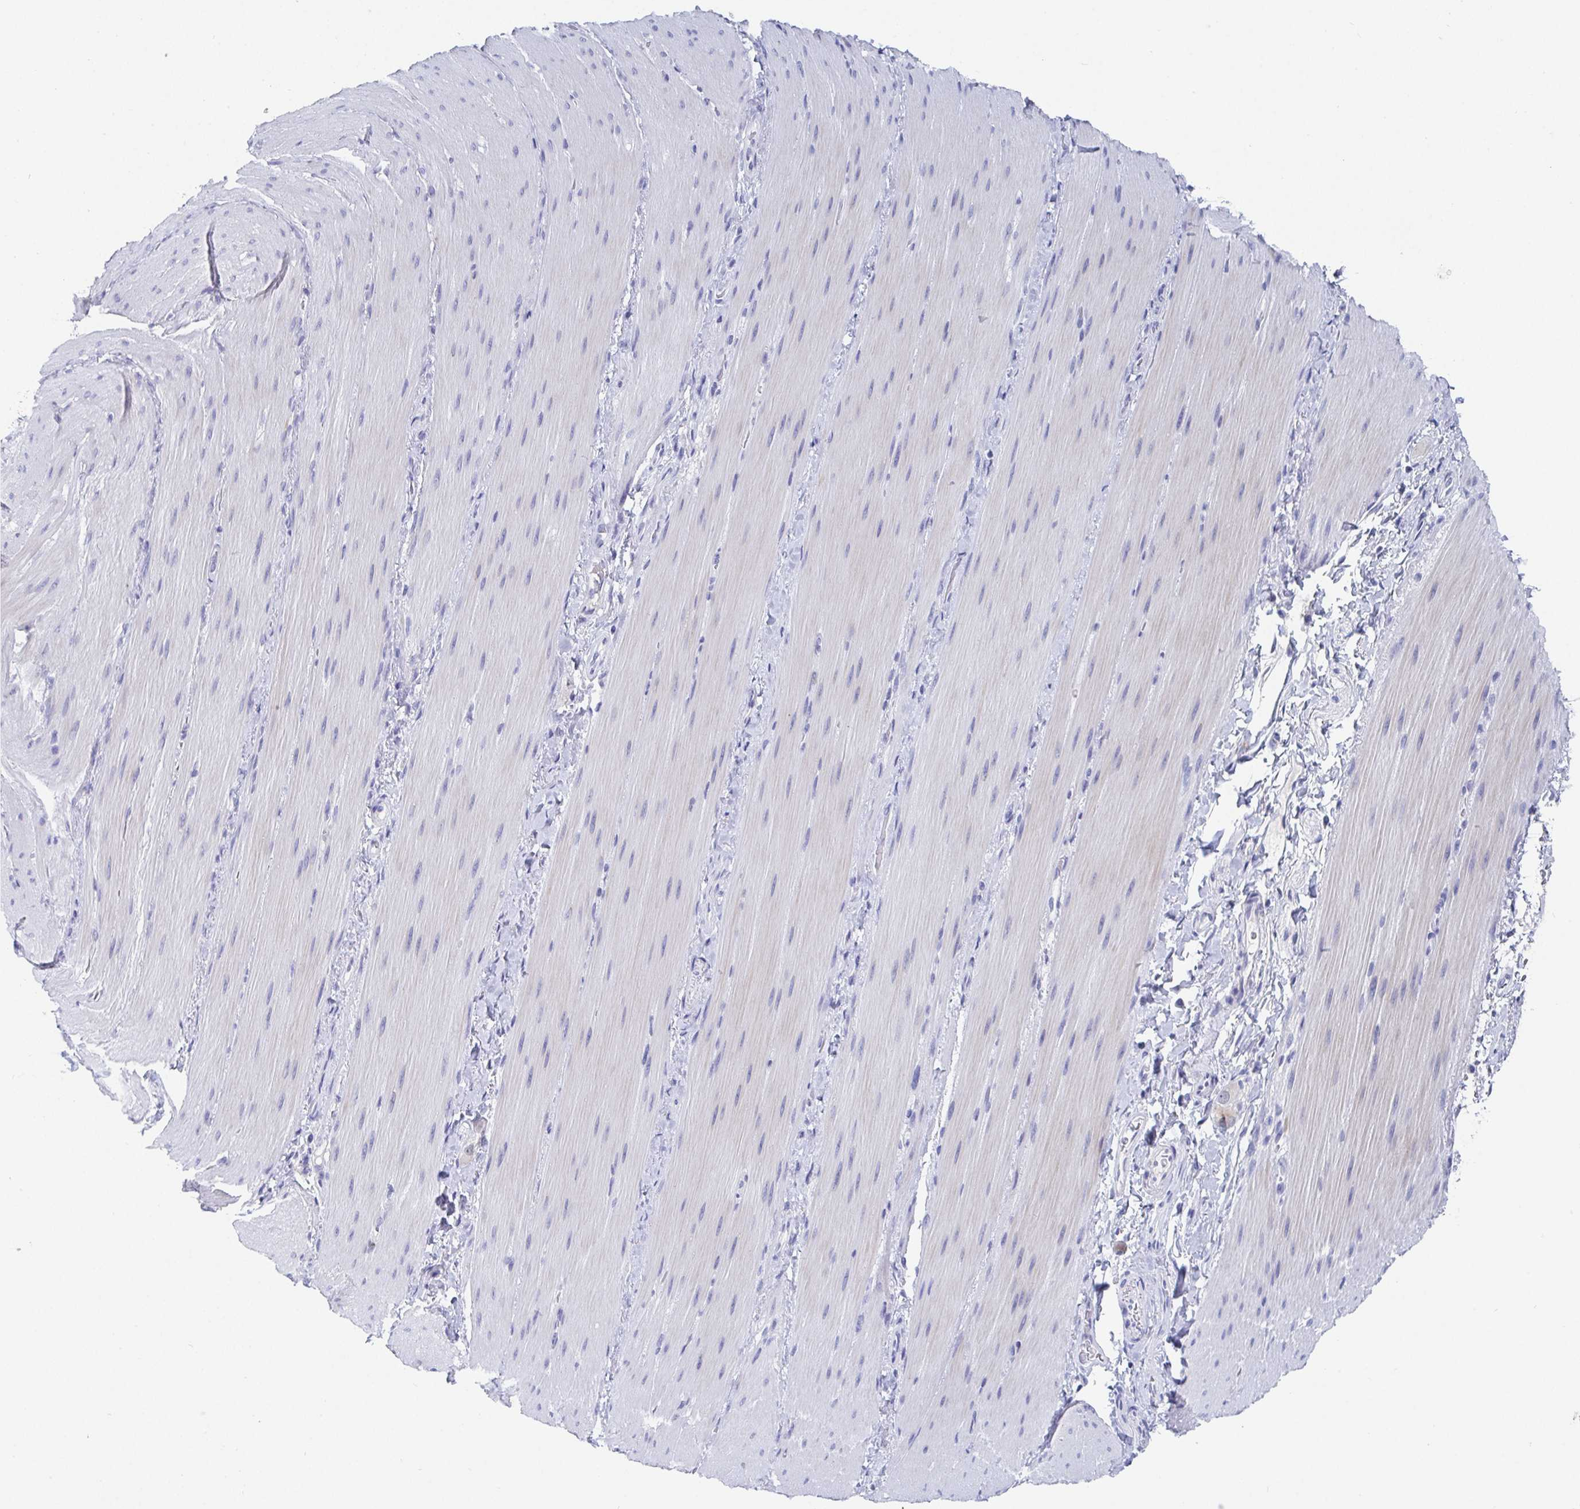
{"staining": {"intensity": "negative", "quantity": "none", "location": "none"}, "tissue": "smooth muscle", "cell_type": "Smooth muscle cells", "image_type": "normal", "snomed": [{"axis": "morphology", "description": "Normal tissue, NOS"}, {"axis": "topography", "description": "Smooth muscle"}, {"axis": "topography", "description": "Colon"}], "caption": "Smooth muscle cells are negative for brown protein staining in benign smooth muscle. (DAB immunohistochemistry (IHC), high magnification).", "gene": "TAS2R39", "patient": {"sex": "male", "age": 73}}